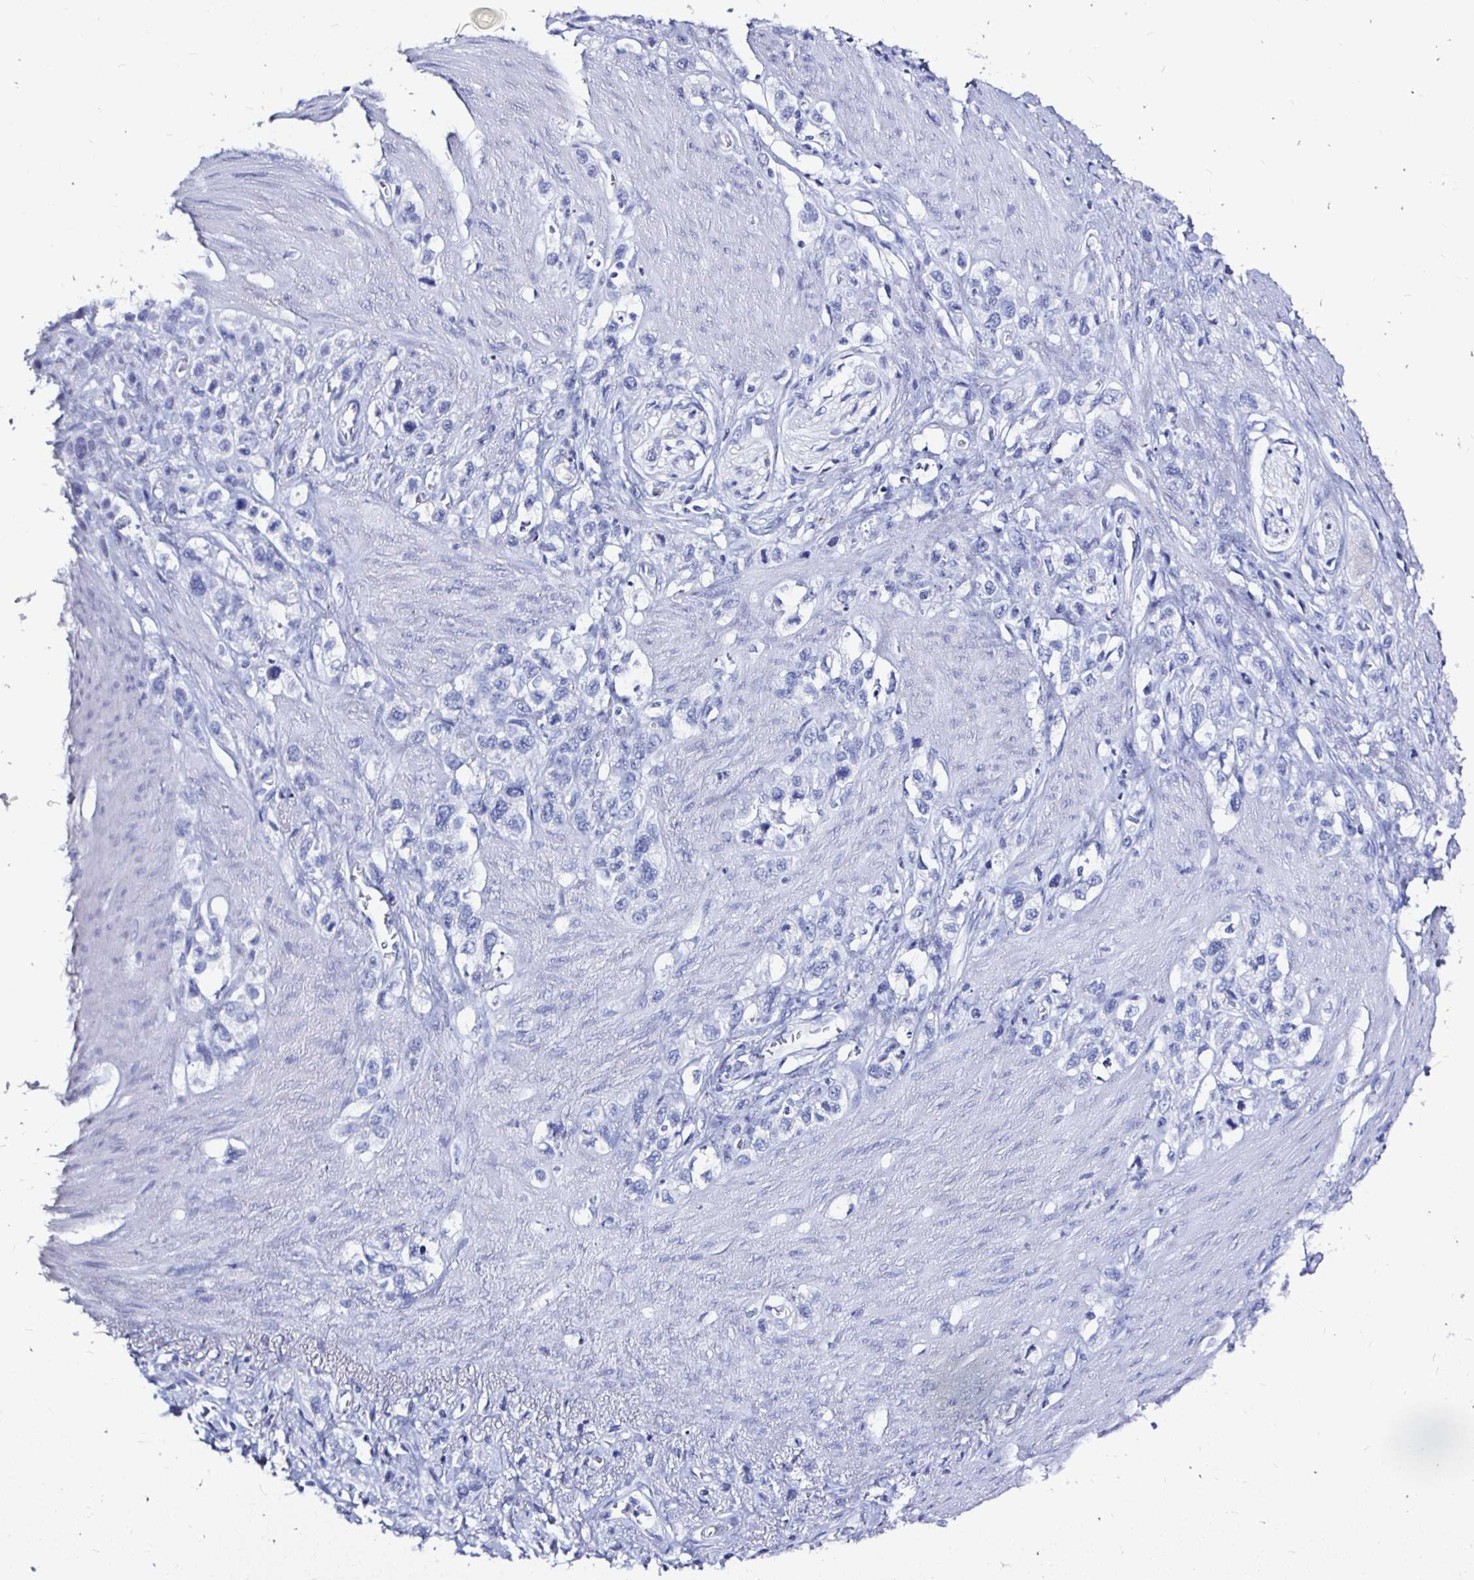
{"staining": {"intensity": "negative", "quantity": "none", "location": "none"}, "tissue": "stomach cancer", "cell_type": "Tumor cells", "image_type": "cancer", "snomed": [{"axis": "morphology", "description": "Adenocarcinoma, NOS"}, {"axis": "topography", "description": "Stomach"}], "caption": "The image exhibits no significant staining in tumor cells of stomach cancer.", "gene": "LUZP4", "patient": {"sex": "female", "age": 65}}